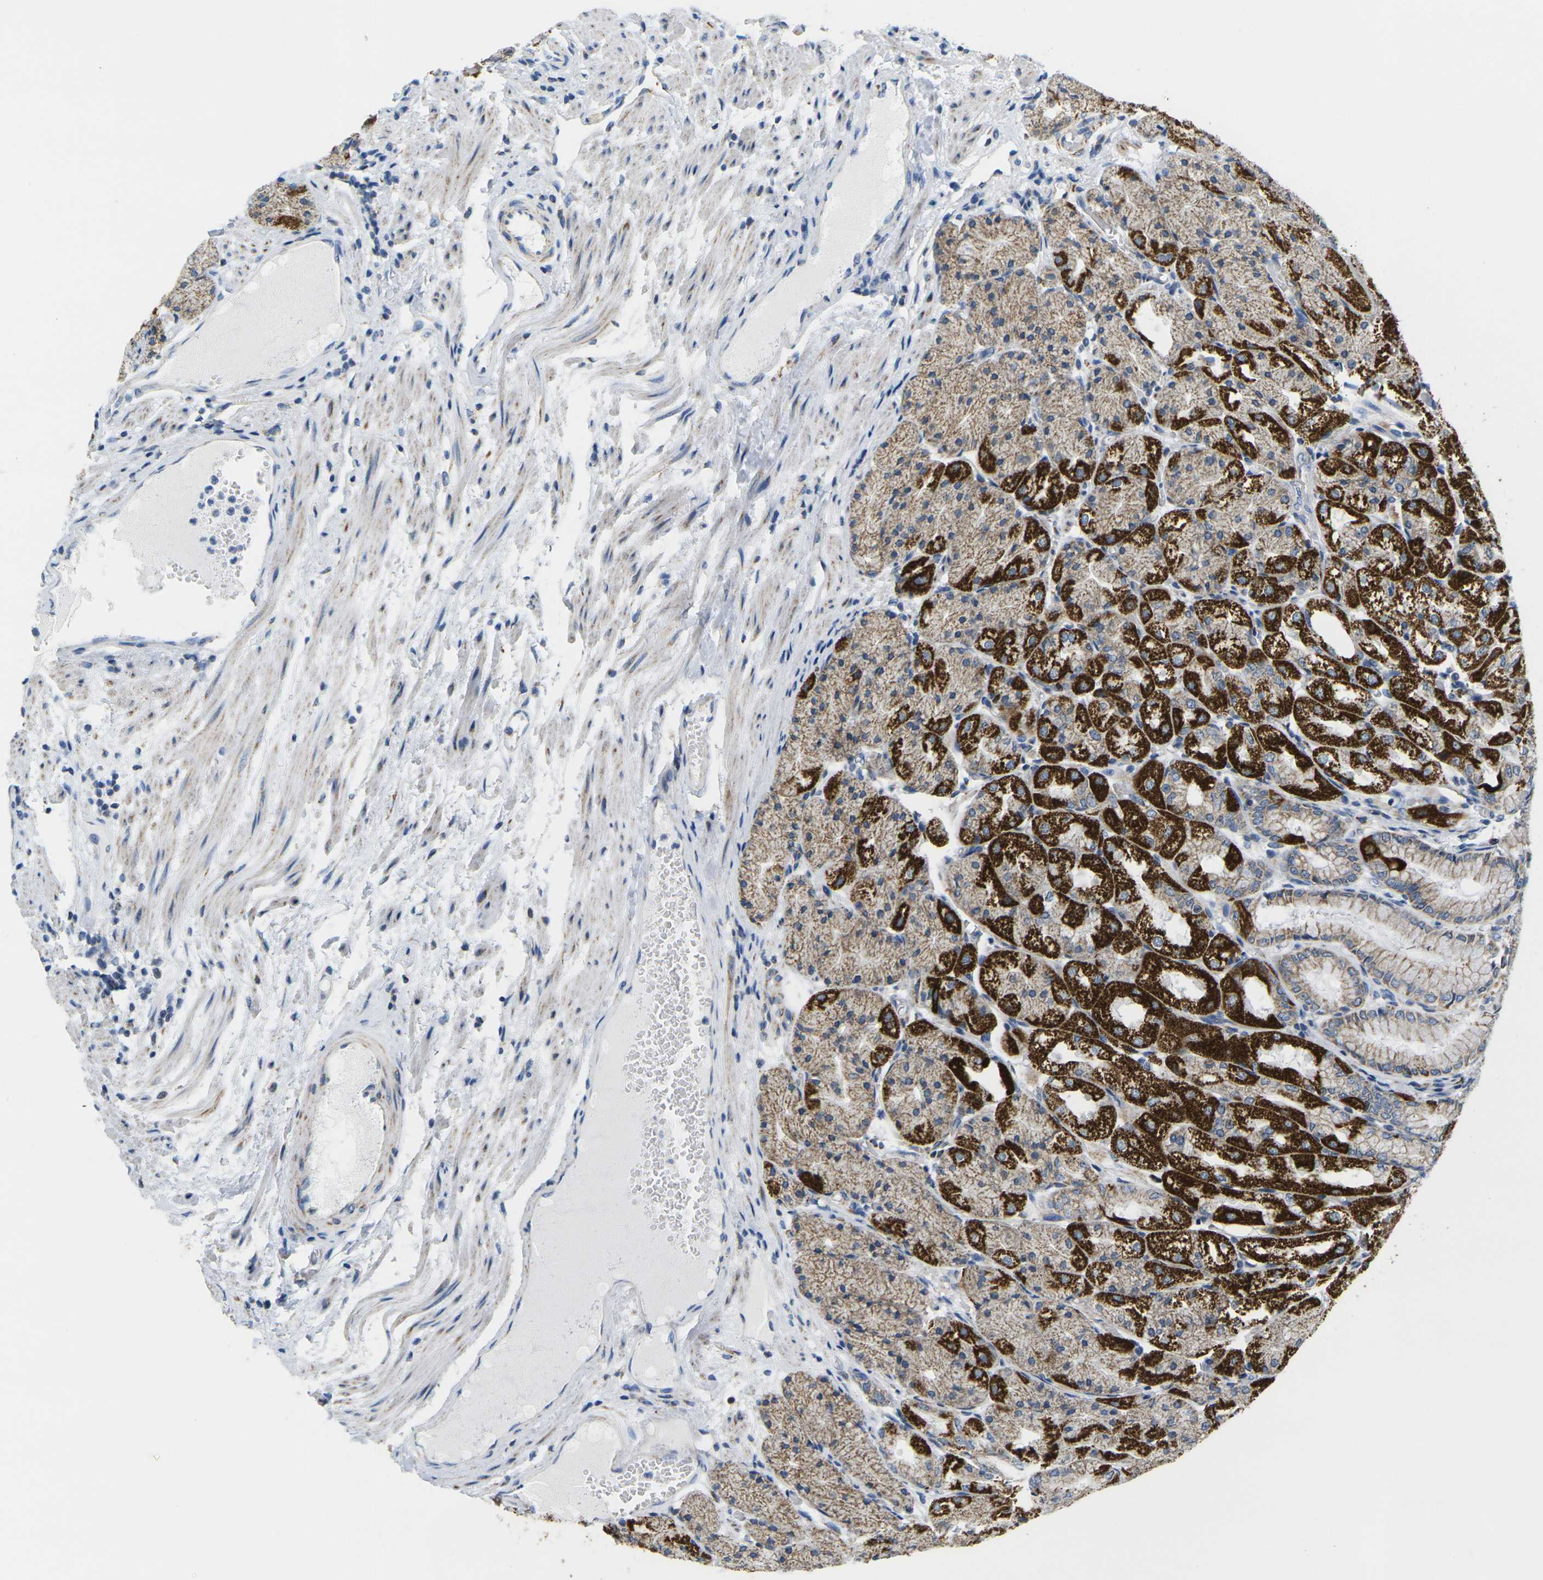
{"staining": {"intensity": "strong", "quantity": ">75%", "location": "cytoplasmic/membranous"}, "tissue": "stomach", "cell_type": "Glandular cells", "image_type": "normal", "snomed": [{"axis": "morphology", "description": "Normal tissue, NOS"}, {"axis": "topography", "description": "Stomach, upper"}], "caption": "Stomach was stained to show a protein in brown. There is high levels of strong cytoplasmic/membranous expression in approximately >75% of glandular cells. (DAB IHC with brightfield microscopy, high magnification).", "gene": "TMEM204", "patient": {"sex": "male", "age": 72}}